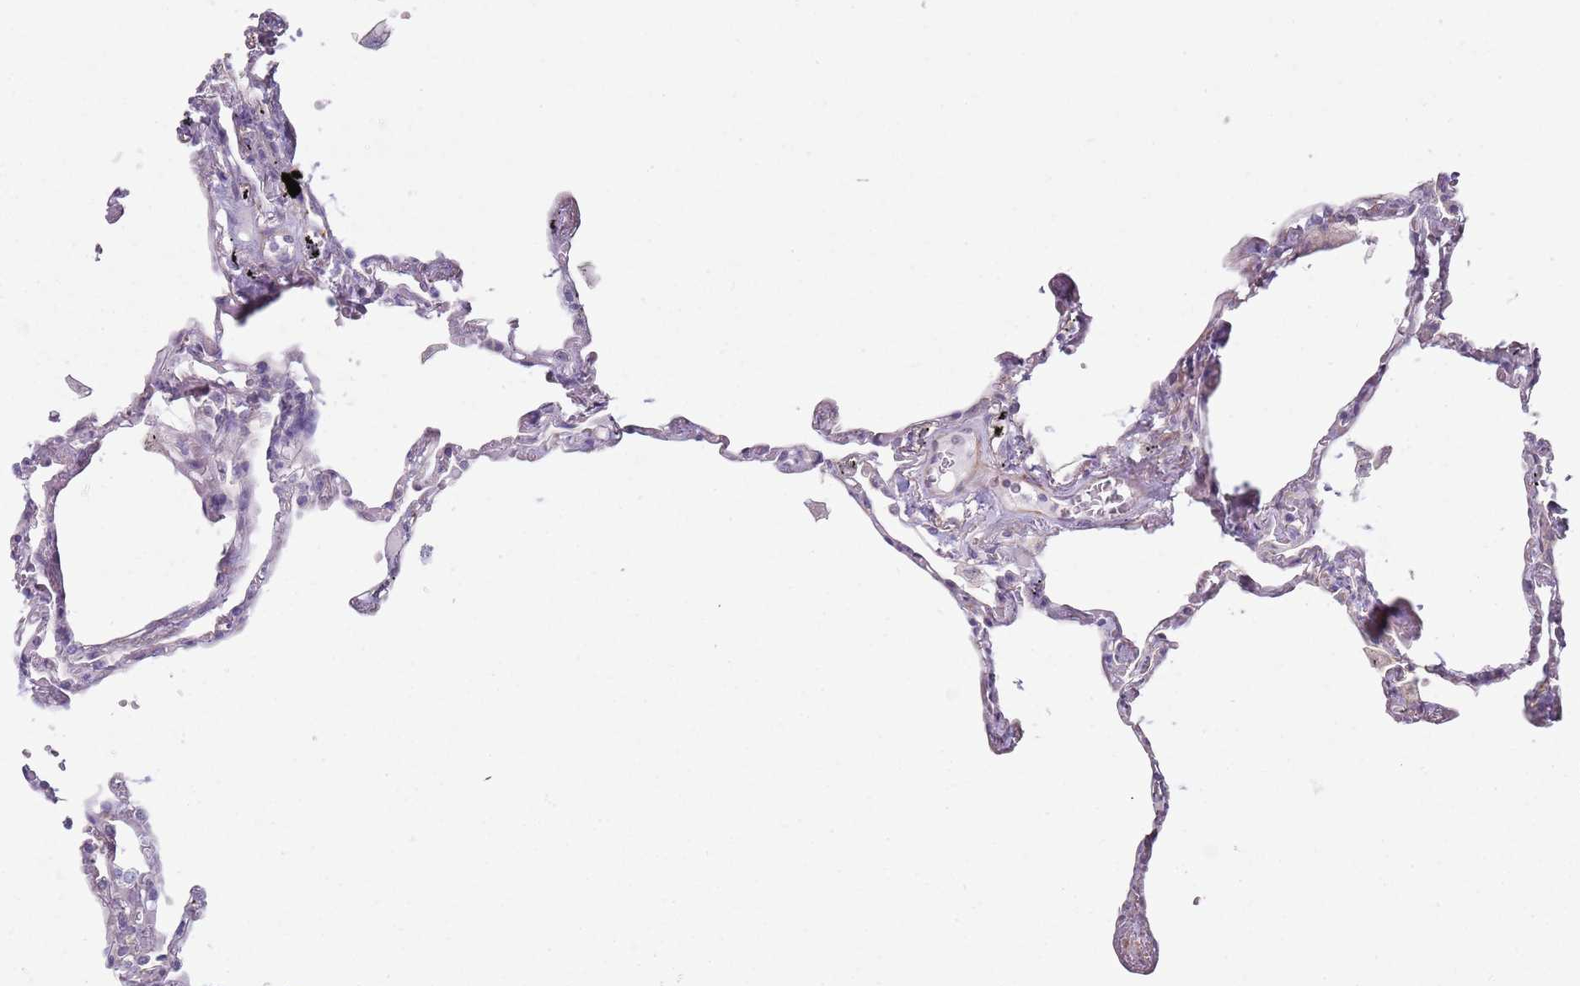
{"staining": {"intensity": "weak", "quantity": "<25%", "location": "cytoplasmic/membranous"}, "tissue": "lung", "cell_type": "Alveolar cells", "image_type": "normal", "snomed": [{"axis": "morphology", "description": "Normal tissue, NOS"}, {"axis": "topography", "description": "Lung"}], "caption": "Immunohistochemical staining of unremarkable human lung shows no significant expression in alveolar cells. (DAB IHC visualized using brightfield microscopy, high magnification).", "gene": "SLC26A6", "patient": {"sex": "female", "age": 67}}